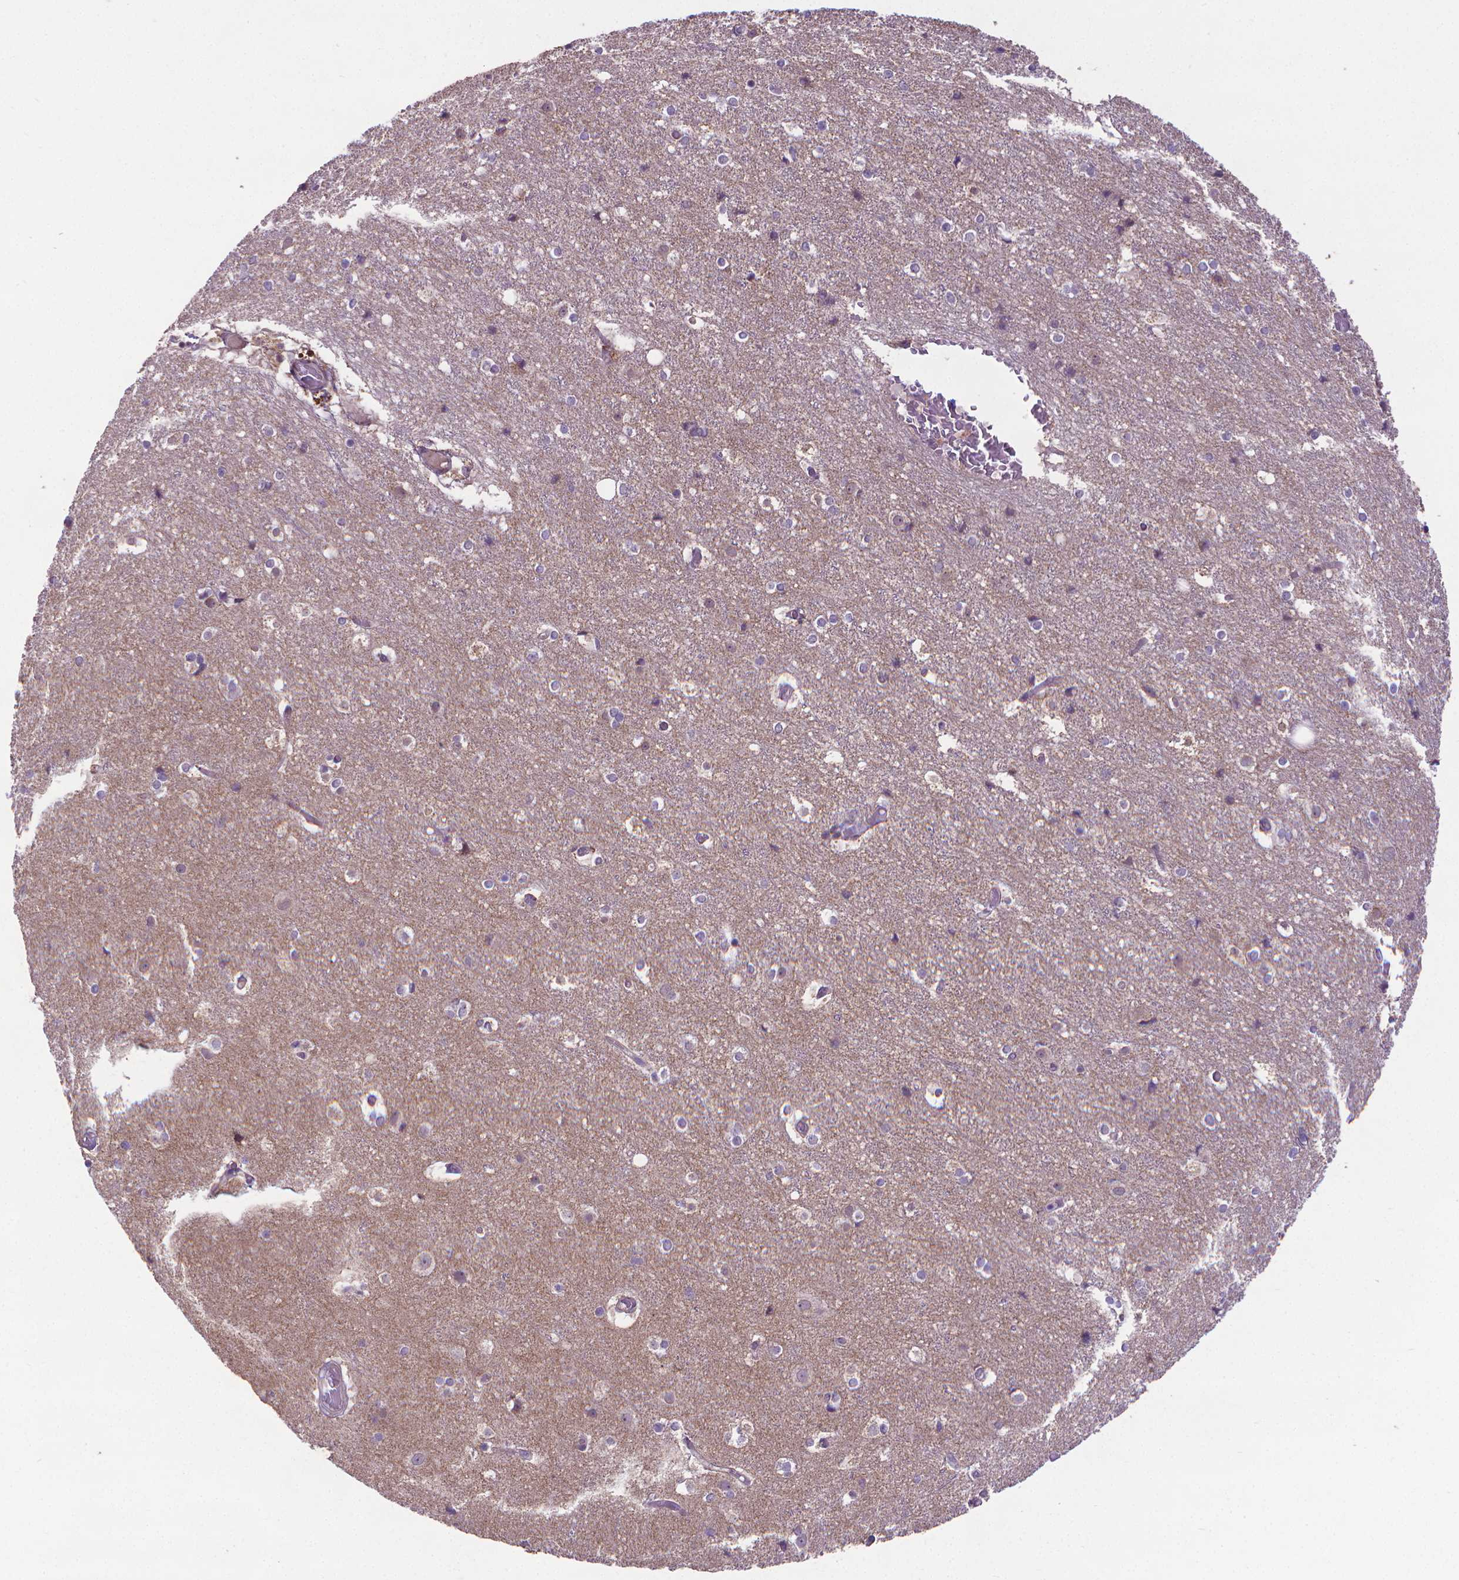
{"staining": {"intensity": "negative", "quantity": "none", "location": "none"}, "tissue": "cerebral cortex", "cell_type": "Endothelial cells", "image_type": "normal", "snomed": [{"axis": "morphology", "description": "Normal tissue, NOS"}, {"axis": "topography", "description": "Cerebral cortex"}], "caption": "DAB immunohistochemical staining of normal human cerebral cortex reveals no significant positivity in endothelial cells.", "gene": "GPR63", "patient": {"sex": "female", "age": 52}}